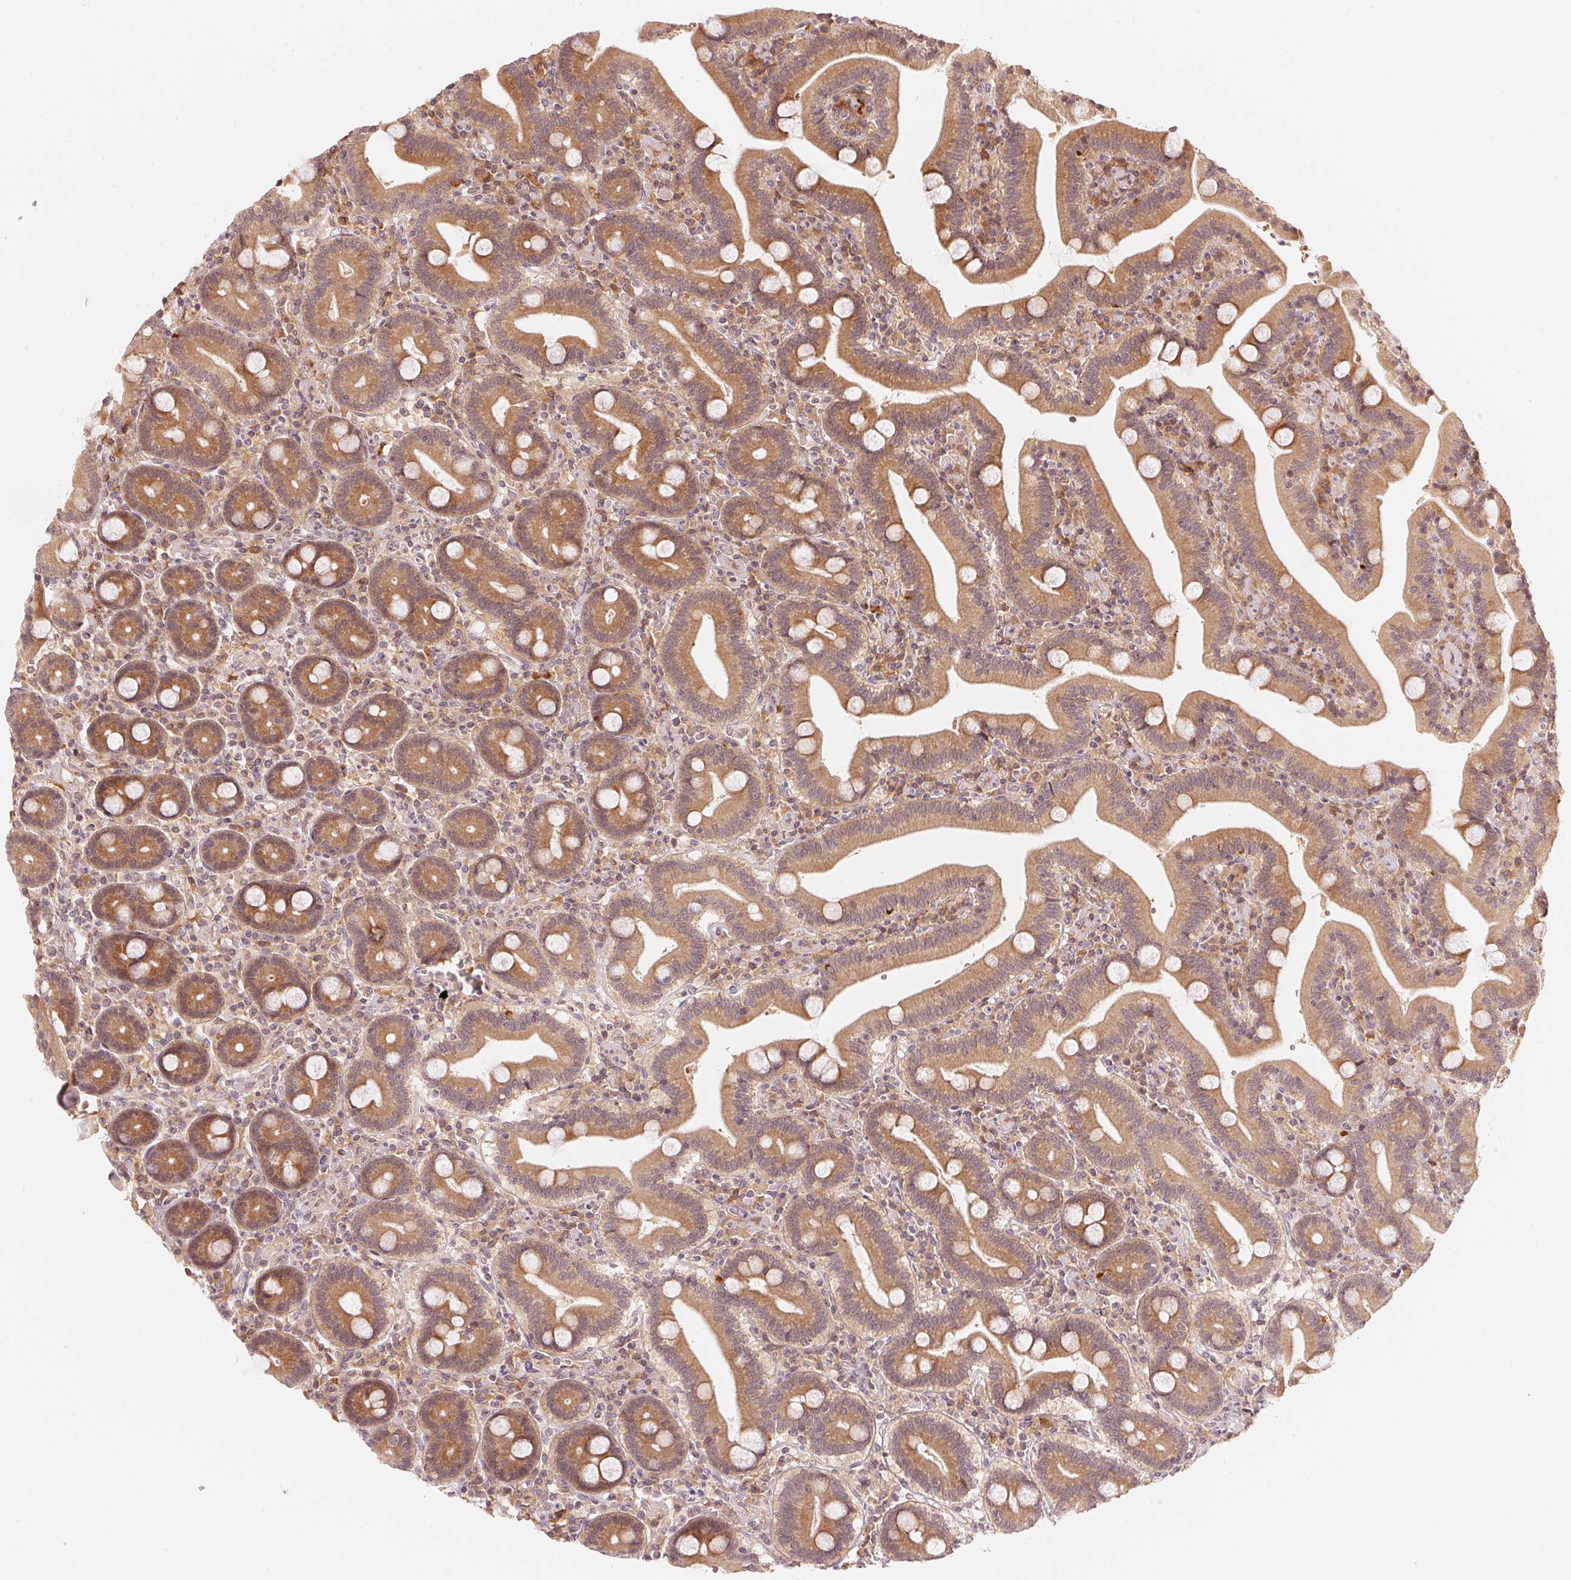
{"staining": {"intensity": "moderate", "quantity": ">75%", "location": "cytoplasmic/membranous"}, "tissue": "duodenum", "cell_type": "Glandular cells", "image_type": "normal", "snomed": [{"axis": "morphology", "description": "Normal tissue, NOS"}, {"axis": "topography", "description": "Duodenum"}], "caption": "The micrograph reveals a brown stain indicating the presence of a protein in the cytoplasmic/membranous of glandular cells in duodenum.", "gene": "PRKN", "patient": {"sex": "female", "age": 62}}